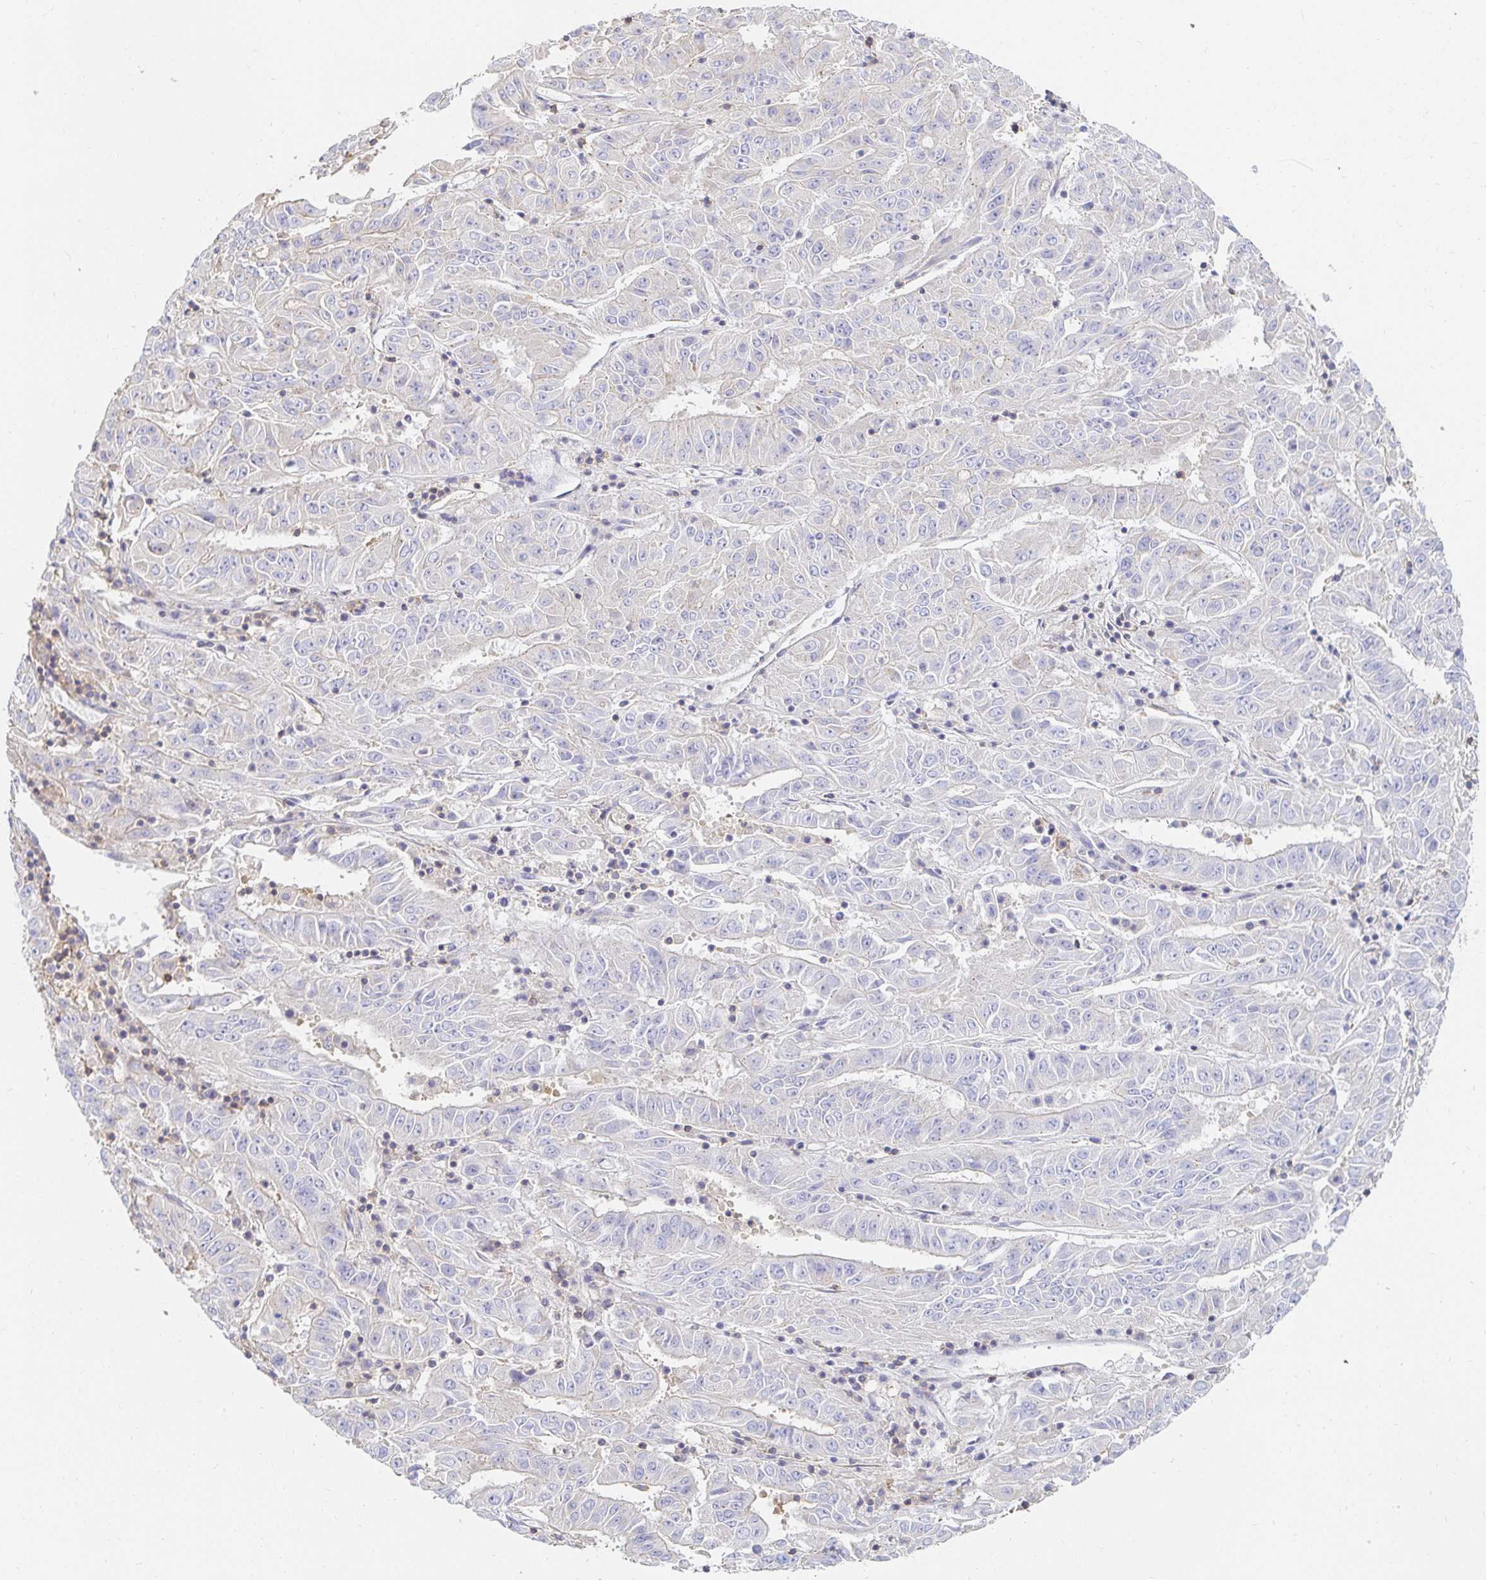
{"staining": {"intensity": "negative", "quantity": "none", "location": "none"}, "tissue": "pancreatic cancer", "cell_type": "Tumor cells", "image_type": "cancer", "snomed": [{"axis": "morphology", "description": "Adenocarcinoma, NOS"}, {"axis": "topography", "description": "Pancreas"}], "caption": "Tumor cells show no significant expression in pancreatic cancer (adenocarcinoma).", "gene": "TSPAN19", "patient": {"sex": "male", "age": 63}}